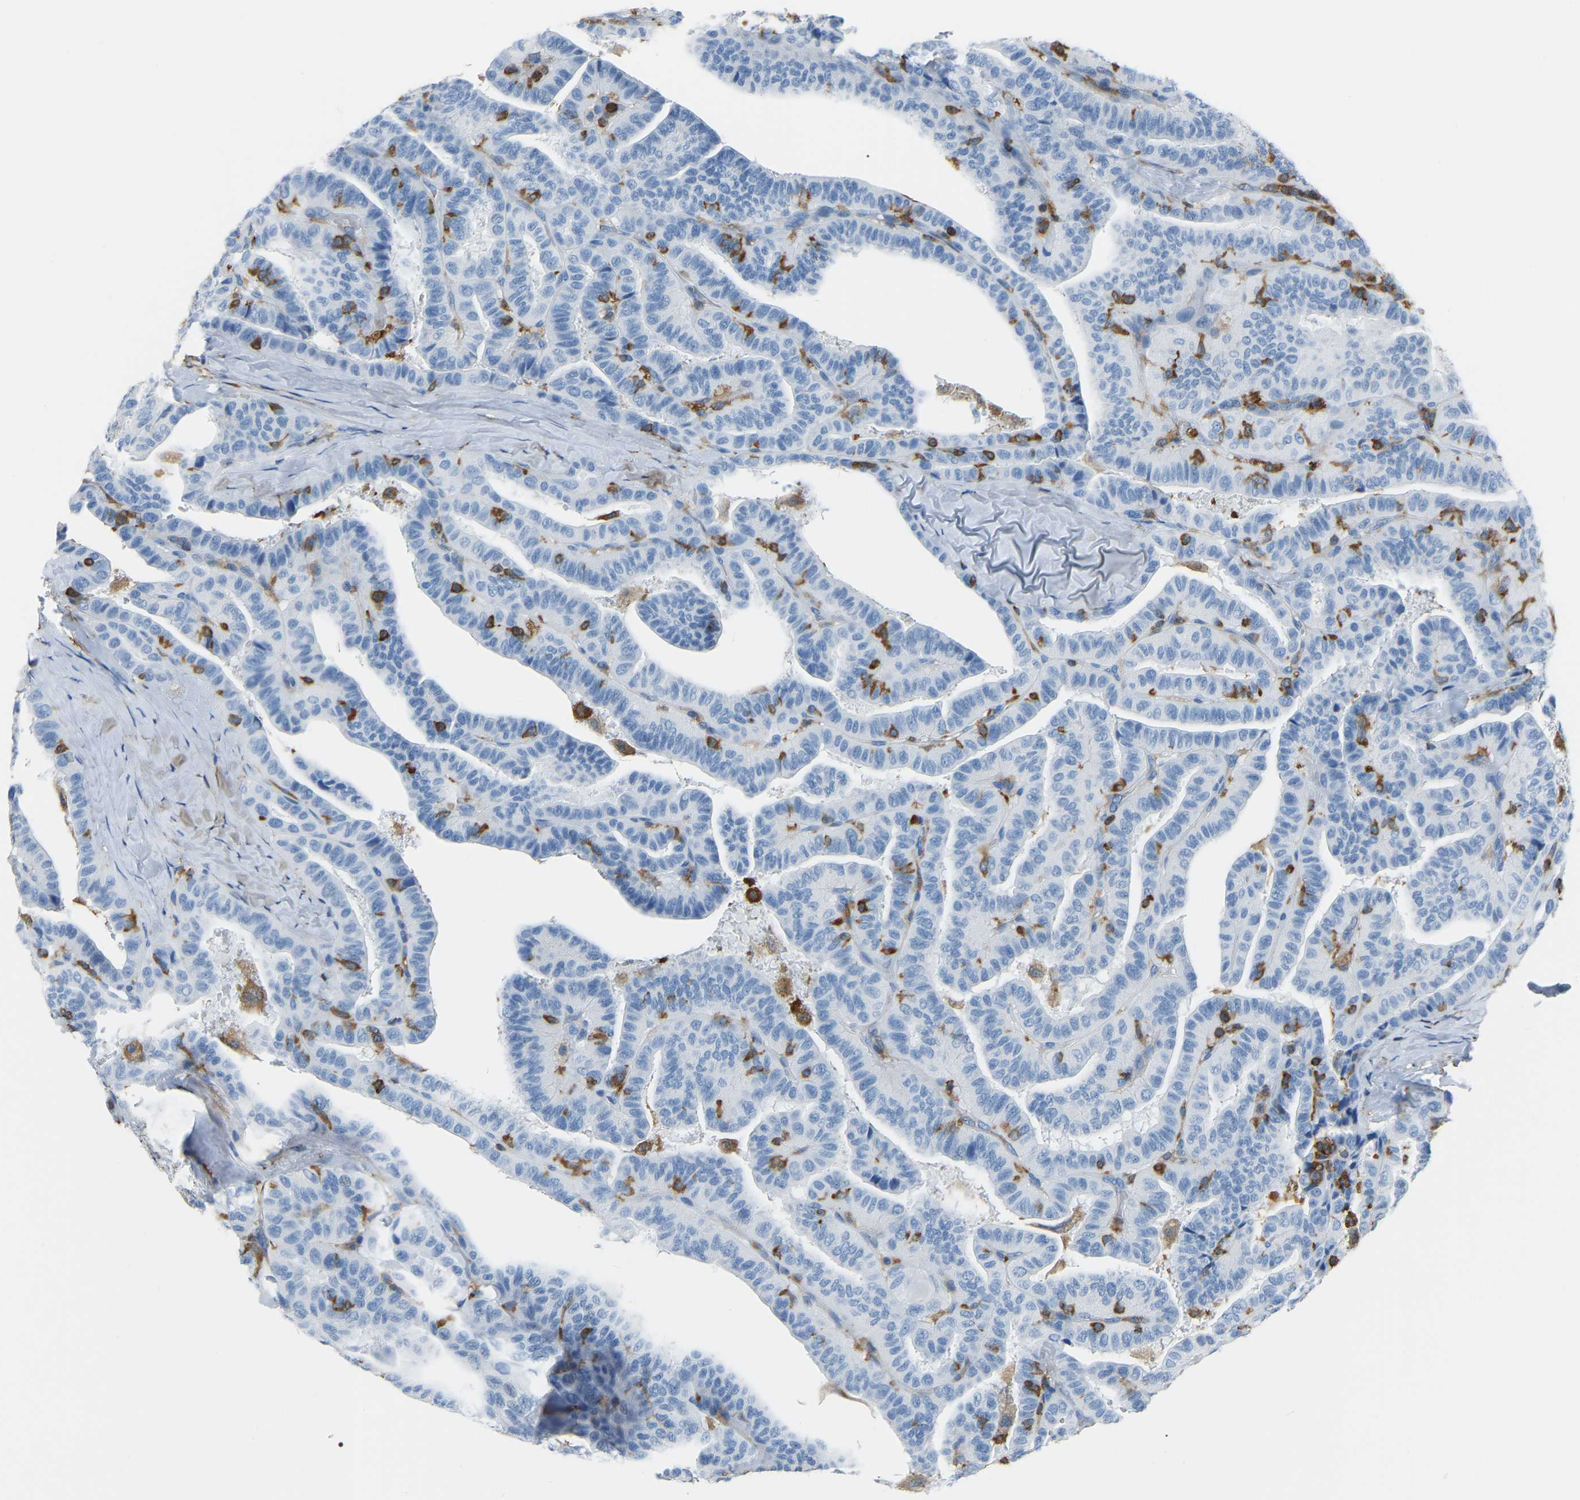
{"staining": {"intensity": "negative", "quantity": "none", "location": "none"}, "tissue": "thyroid cancer", "cell_type": "Tumor cells", "image_type": "cancer", "snomed": [{"axis": "morphology", "description": "Papillary adenocarcinoma, NOS"}, {"axis": "topography", "description": "Thyroid gland"}], "caption": "The IHC histopathology image has no significant expression in tumor cells of thyroid papillary adenocarcinoma tissue. (DAB (3,3'-diaminobenzidine) immunohistochemistry with hematoxylin counter stain).", "gene": "ARHGAP45", "patient": {"sex": "male", "age": 77}}